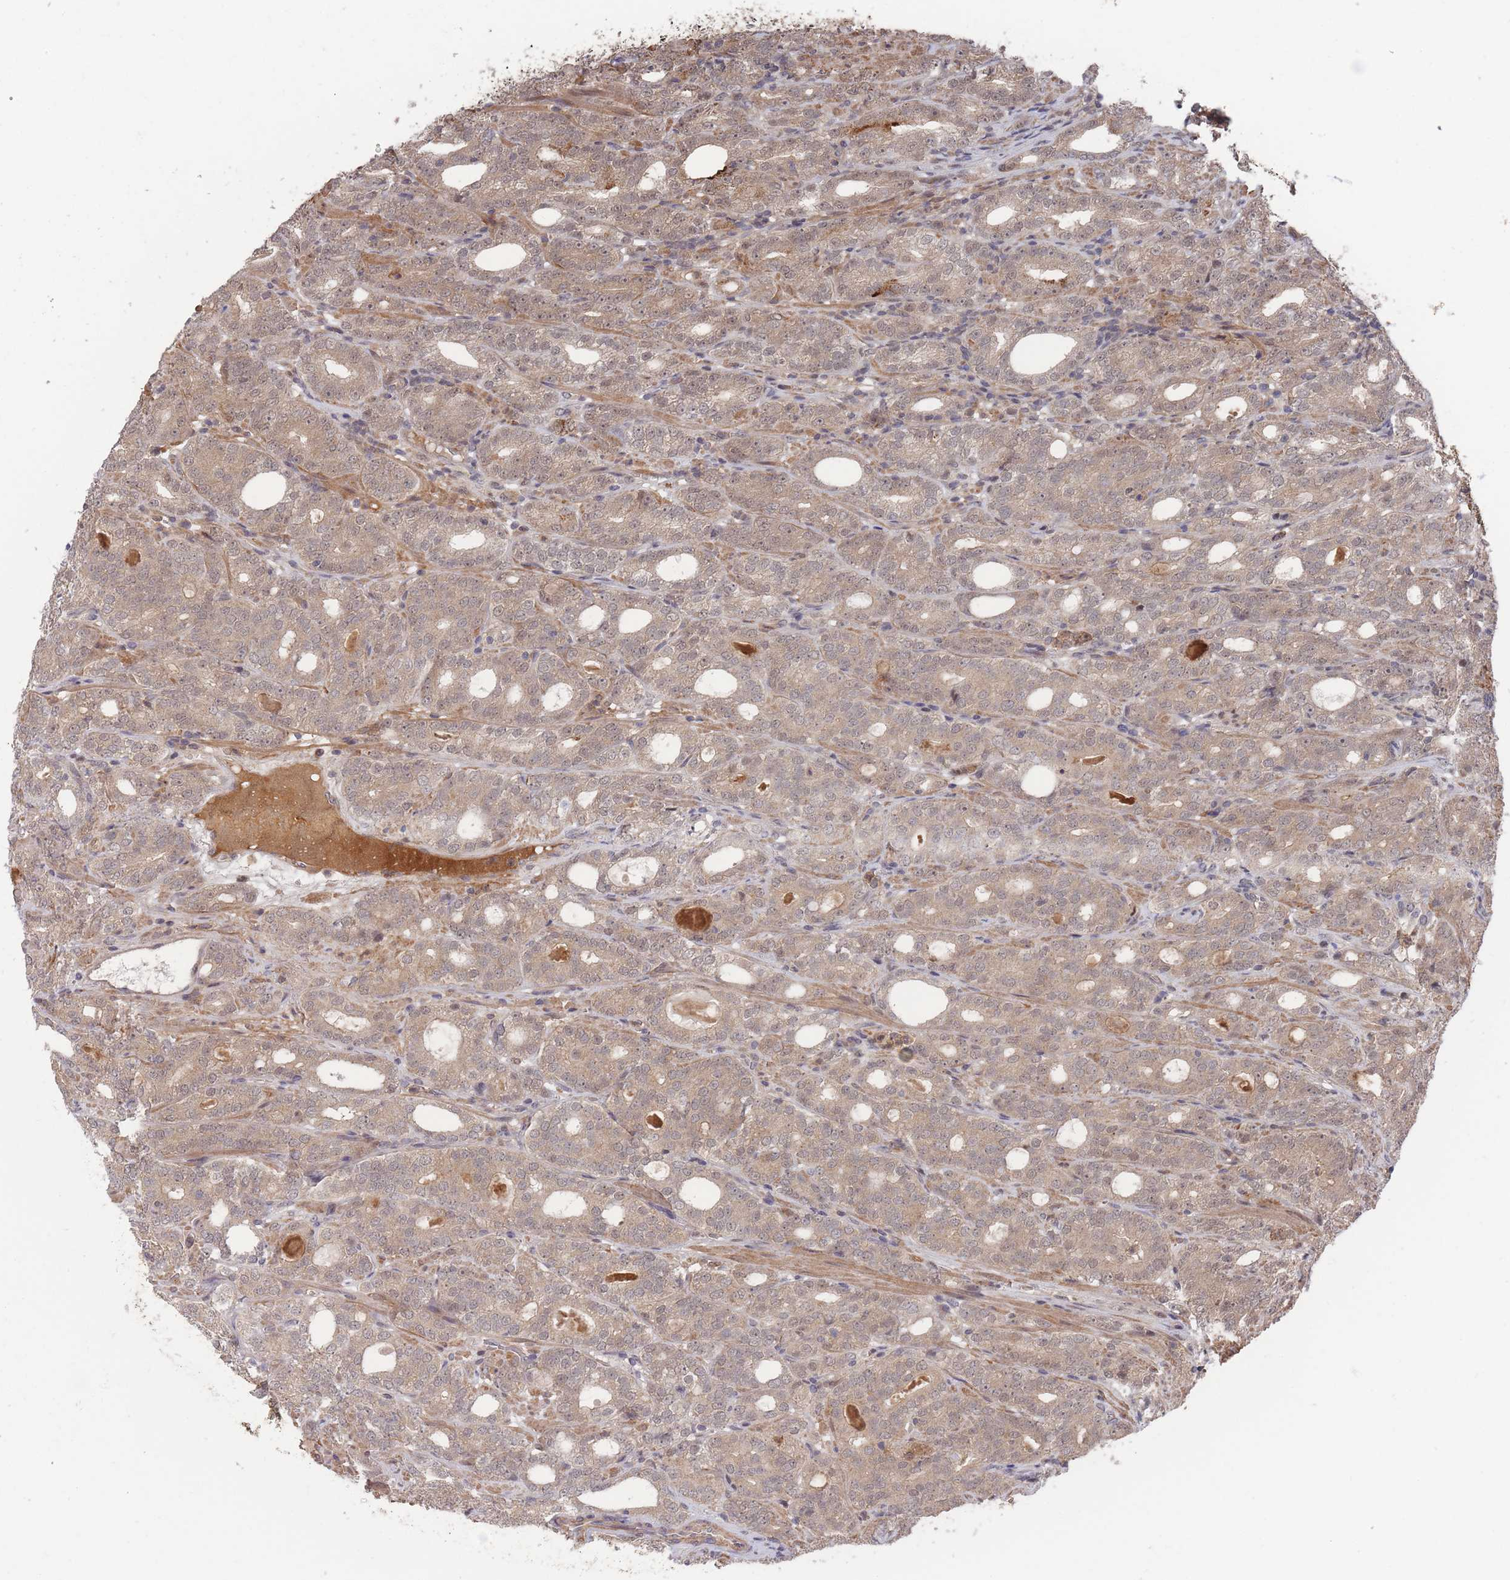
{"staining": {"intensity": "weak", "quantity": ">75%", "location": "cytoplasmic/membranous,nuclear"}, "tissue": "prostate cancer", "cell_type": "Tumor cells", "image_type": "cancer", "snomed": [{"axis": "morphology", "description": "Adenocarcinoma, High grade"}, {"axis": "topography", "description": "Prostate"}], "caption": "The image exhibits a brown stain indicating the presence of a protein in the cytoplasmic/membranous and nuclear of tumor cells in prostate cancer. The protein of interest is shown in brown color, while the nuclei are stained blue.", "gene": "SF3B1", "patient": {"sex": "male", "age": 64}}